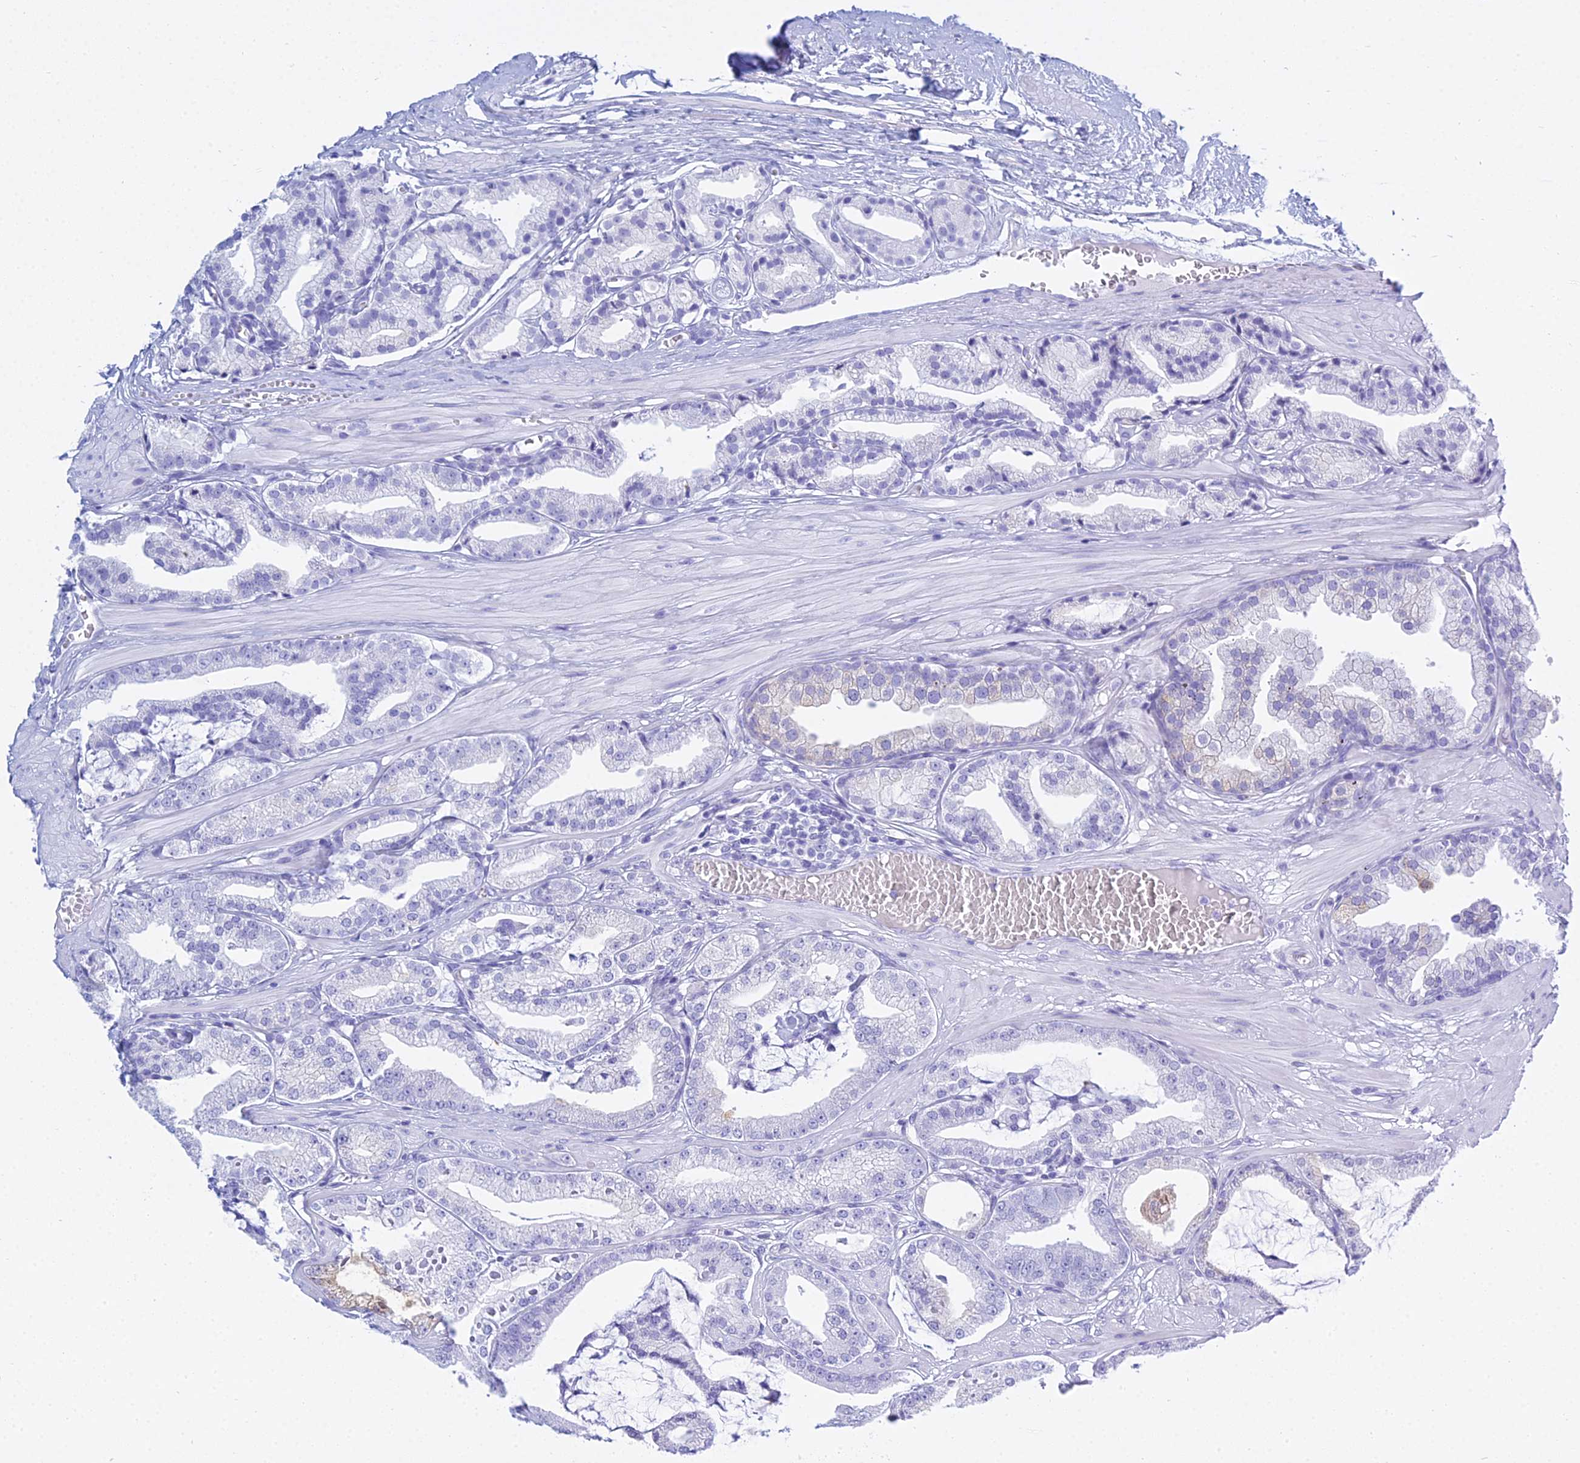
{"staining": {"intensity": "negative", "quantity": "none", "location": "none"}, "tissue": "prostate cancer", "cell_type": "Tumor cells", "image_type": "cancer", "snomed": [{"axis": "morphology", "description": "Adenocarcinoma, High grade"}, {"axis": "topography", "description": "Prostate"}], "caption": "IHC of human prostate high-grade adenocarcinoma shows no positivity in tumor cells. (IHC, brightfield microscopy, high magnification).", "gene": "PATE4", "patient": {"sex": "male", "age": 71}}